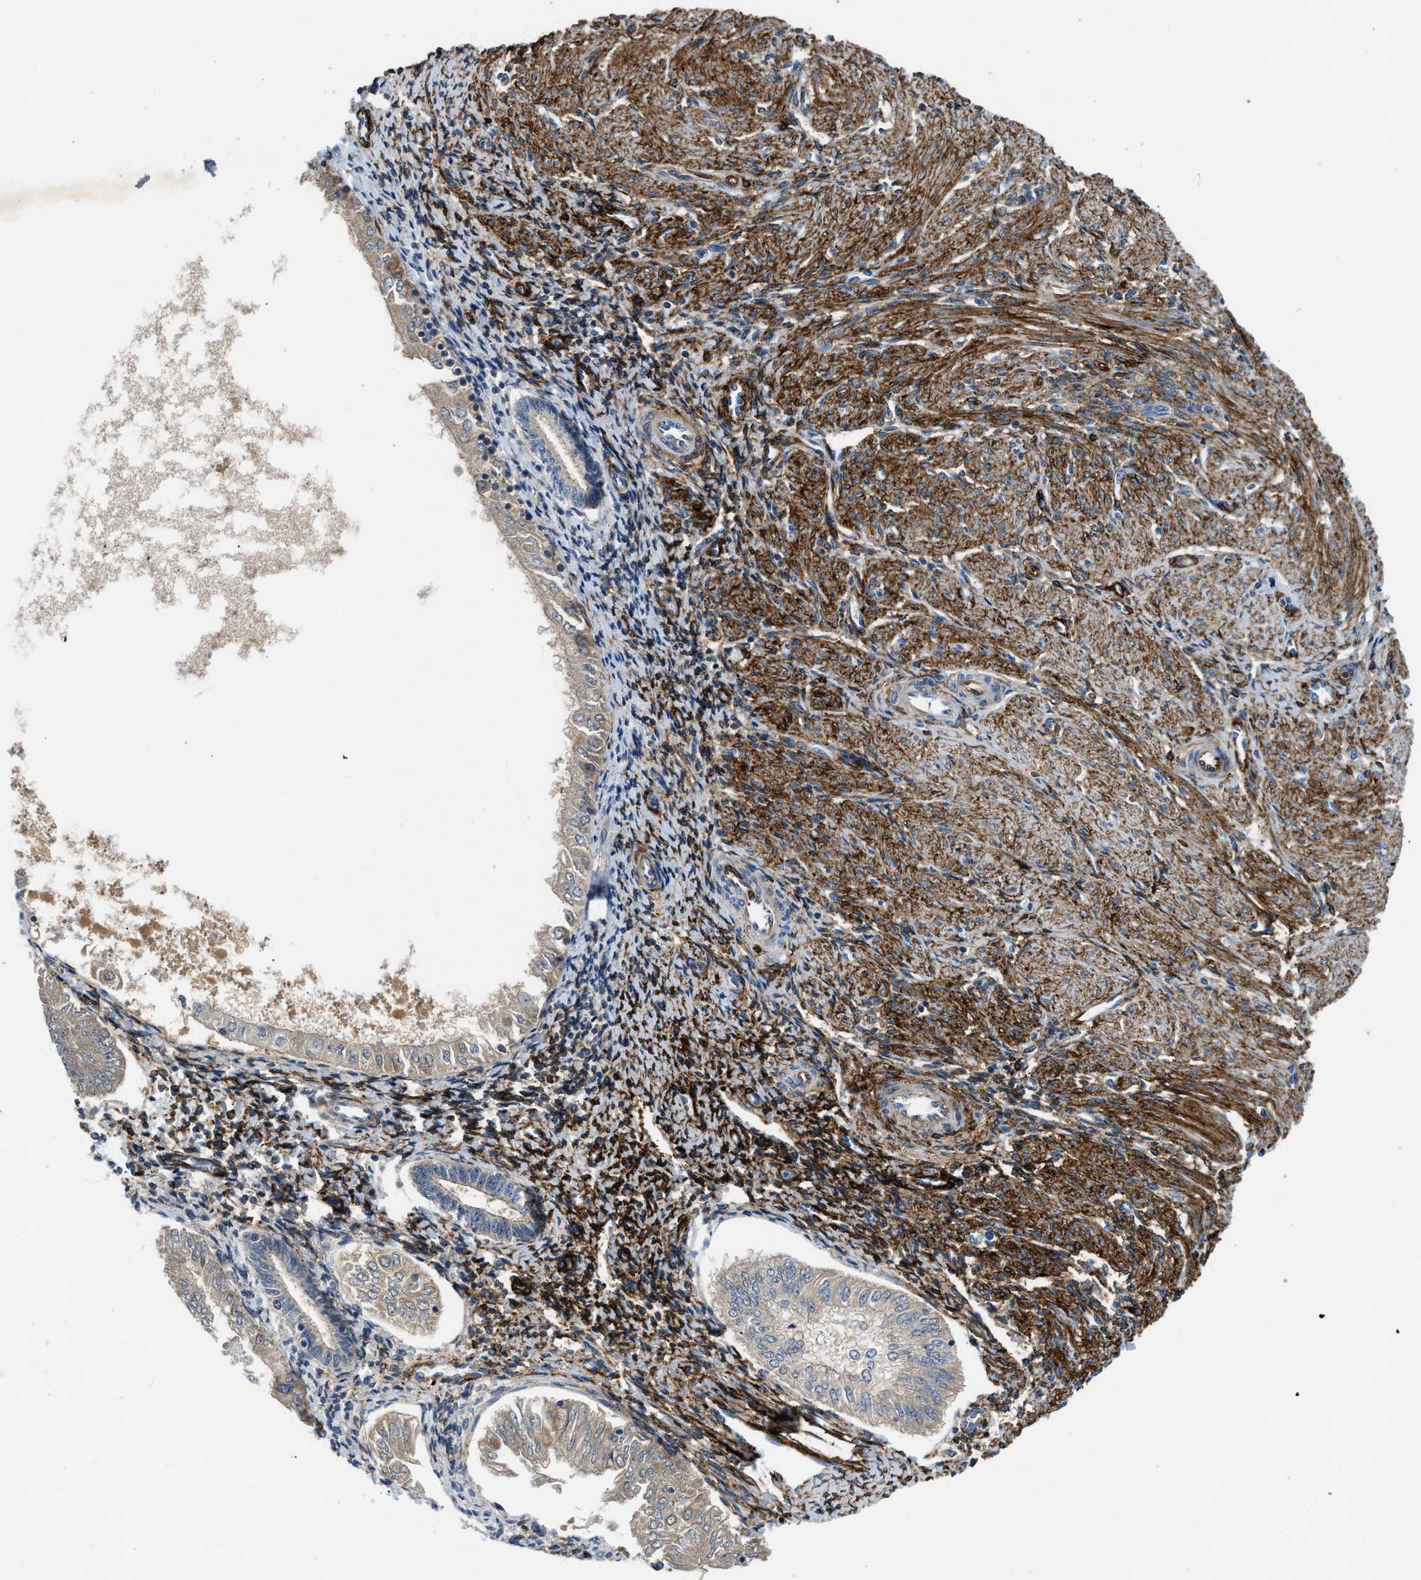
{"staining": {"intensity": "negative", "quantity": "none", "location": "none"}, "tissue": "endometrial cancer", "cell_type": "Tumor cells", "image_type": "cancer", "snomed": [{"axis": "morphology", "description": "Adenocarcinoma, NOS"}, {"axis": "topography", "description": "Endometrium"}], "caption": "This is a micrograph of immunohistochemistry staining of endometrial adenocarcinoma, which shows no expression in tumor cells.", "gene": "SPEG", "patient": {"sex": "female", "age": 53}}